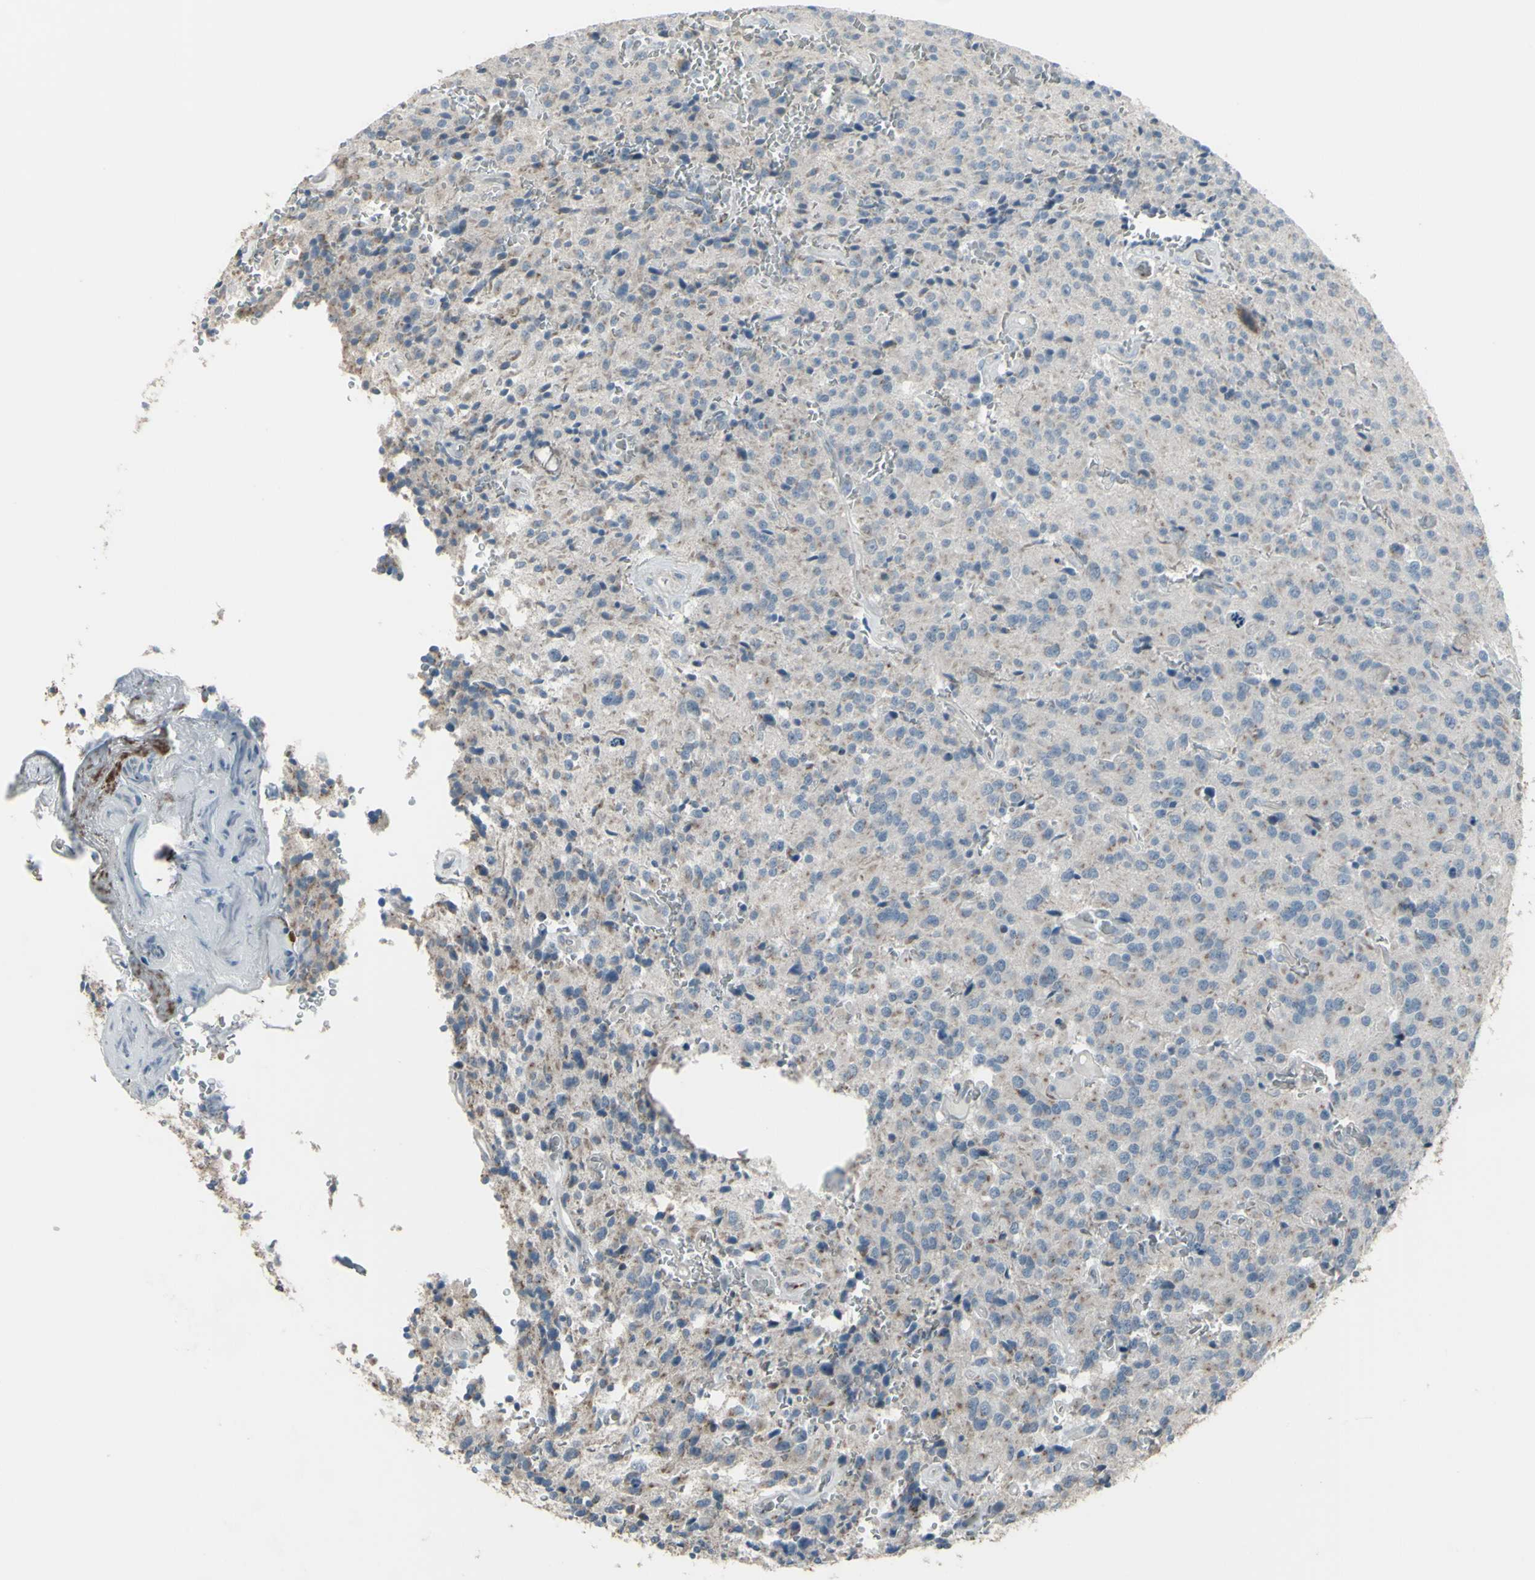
{"staining": {"intensity": "weak", "quantity": "<25%", "location": "cytoplasmic/membranous"}, "tissue": "glioma", "cell_type": "Tumor cells", "image_type": "cancer", "snomed": [{"axis": "morphology", "description": "Glioma, malignant, Low grade"}, {"axis": "topography", "description": "Brain"}], "caption": "The photomicrograph reveals no staining of tumor cells in glioma.", "gene": "CD79B", "patient": {"sex": "male", "age": 58}}